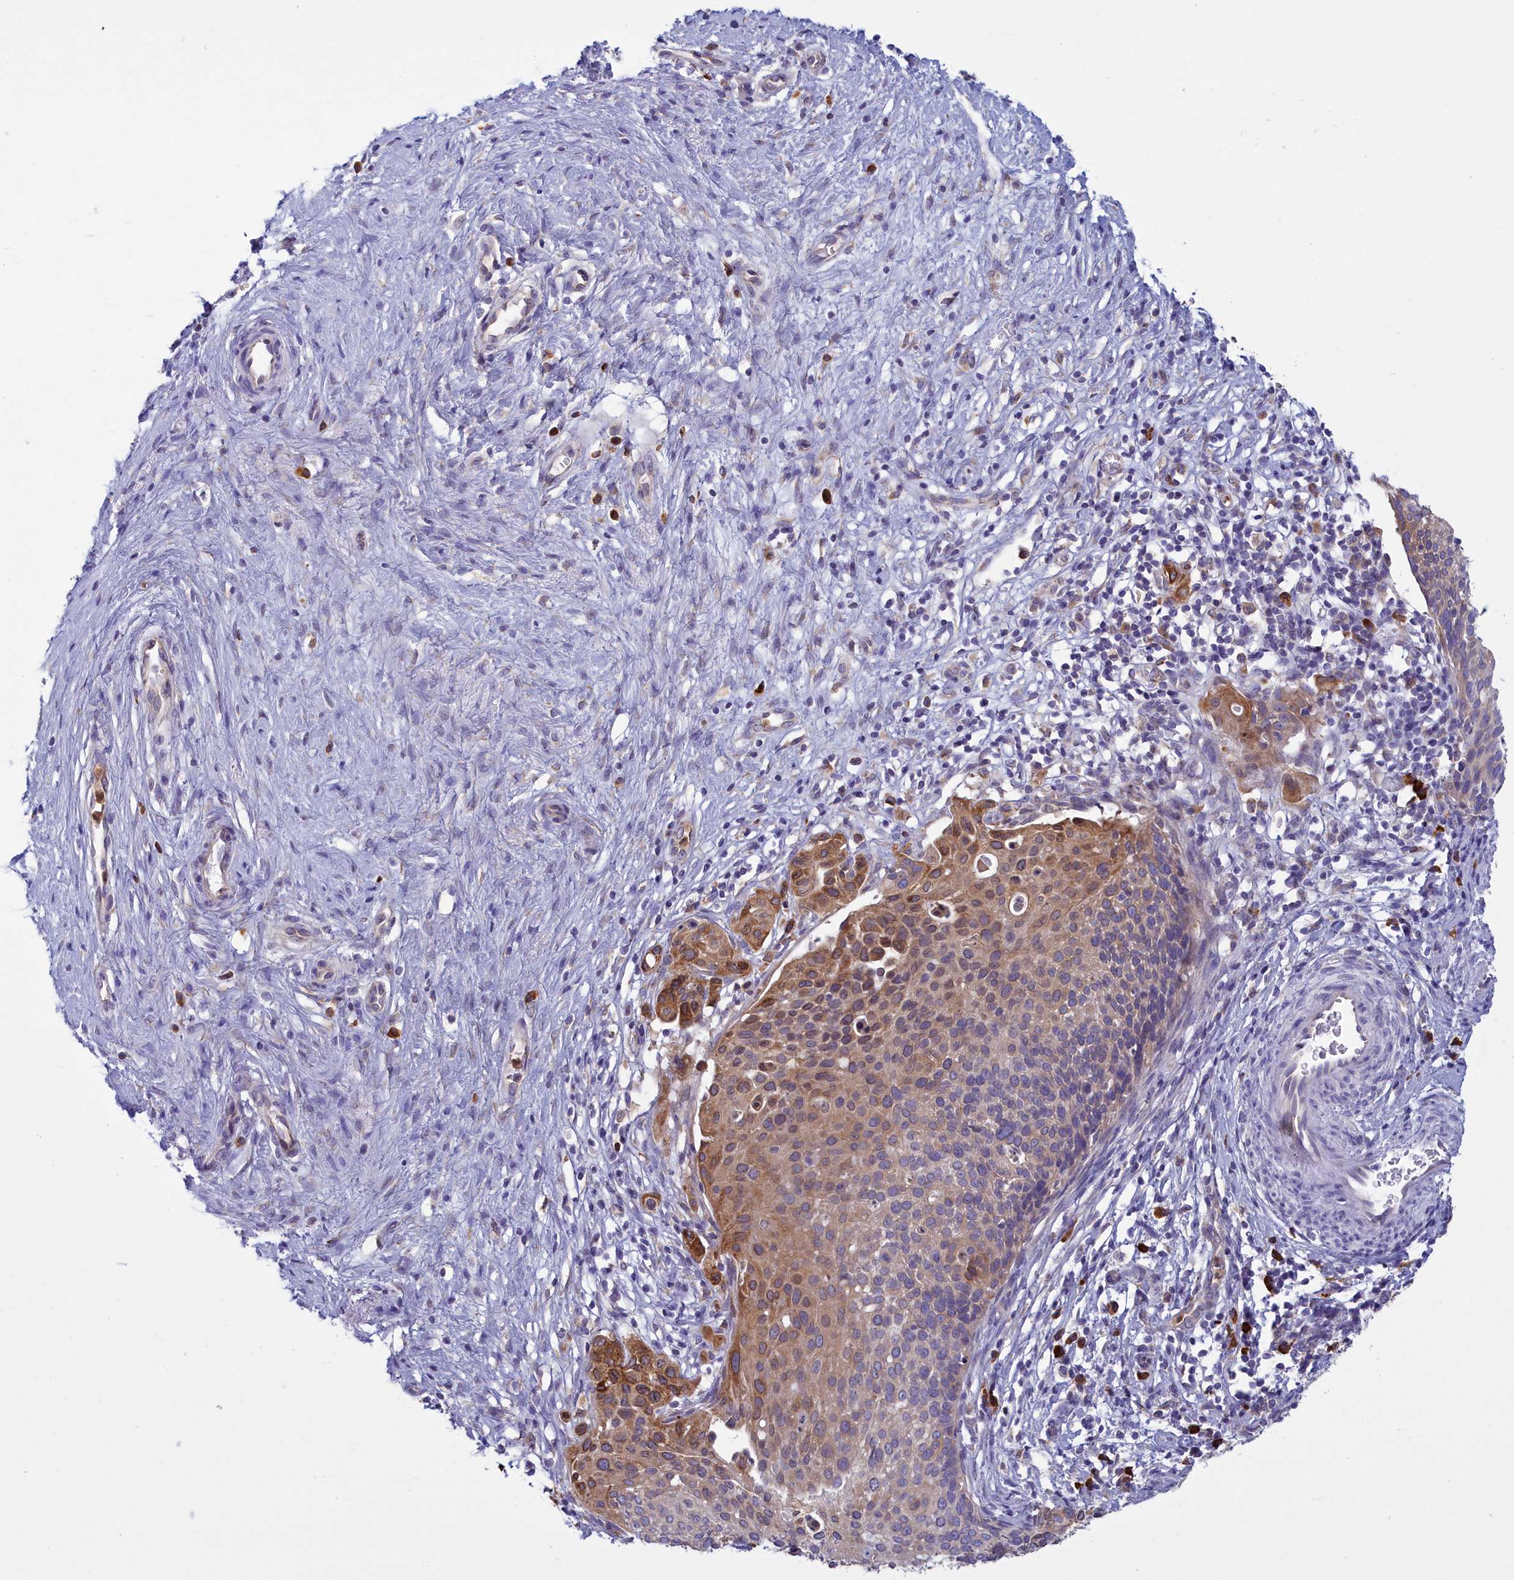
{"staining": {"intensity": "moderate", "quantity": "<25%", "location": "cytoplasmic/membranous"}, "tissue": "cervical cancer", "cell_type": "Tumor cells", "image_type": "cancer", "snomed": [{"axis": "morphology", "description": "Squamous cell carcinoma, NOS"}, {"axis": "topography", "description": "Cervix"}], "caption": "An immunohistochemistry photomicrograph of tumor tissue is shown. Protein staining in brown highlights moderate cytoplasmic/membranous positivity in cervical cancer (squamous cell carcinoma) within tumor cells. The staining was performed using DAB (3,3'-diaminobenzidine) to visualize the protein expression in brown, while the nuclei were stained in blue with hematoxylin (Magnification: 20x).", "gene": "HM13", "patient": {"sex": "female", "age": 44}}